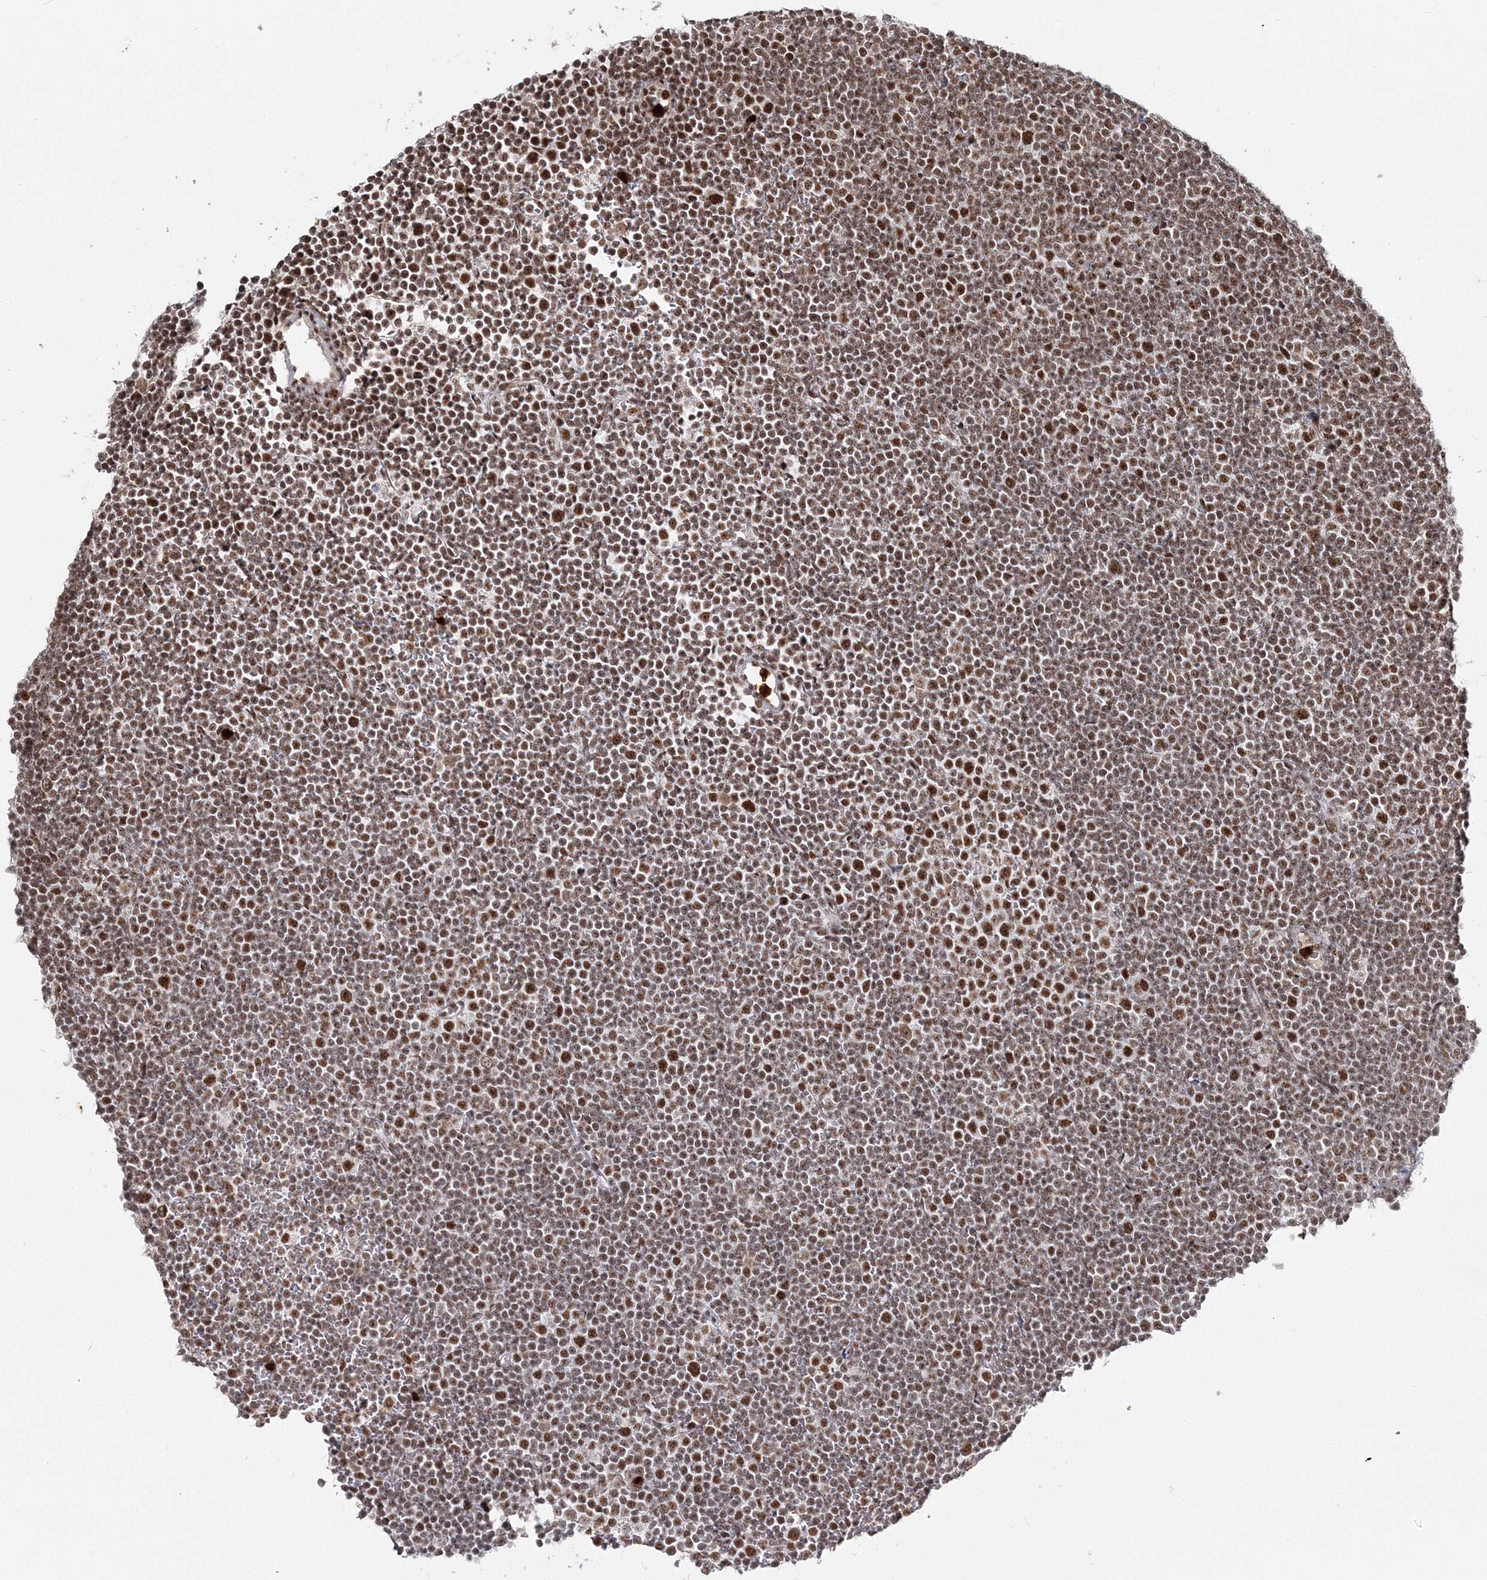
{"staining": {"intensity": "moderate", "quantity": ">75%", "location": "nuclear"}, "tissue": "lymphoma", "cell_type": "Tumor cells", "image_type": "cancer", "snomed": [{"axis": "morphology", "description": "Malignant lymphoma, non-Hodgkin's type, Low grade"}, {"axis": "topography", "description": "Lymph node"}], "caption": "Immunohistochemistry (IHC) histopathology image of neoplastic tissue: malignant lymphoma, non-Hodgkin's type (low-grade) stained using IHC exhibits medium levels of moderate protein expression localized specifically in the nuclear of tumor cells, appearing as a nuclear brown color.", "gene": "QRICH1", "patient": {"sex": "female", "age": 67}}